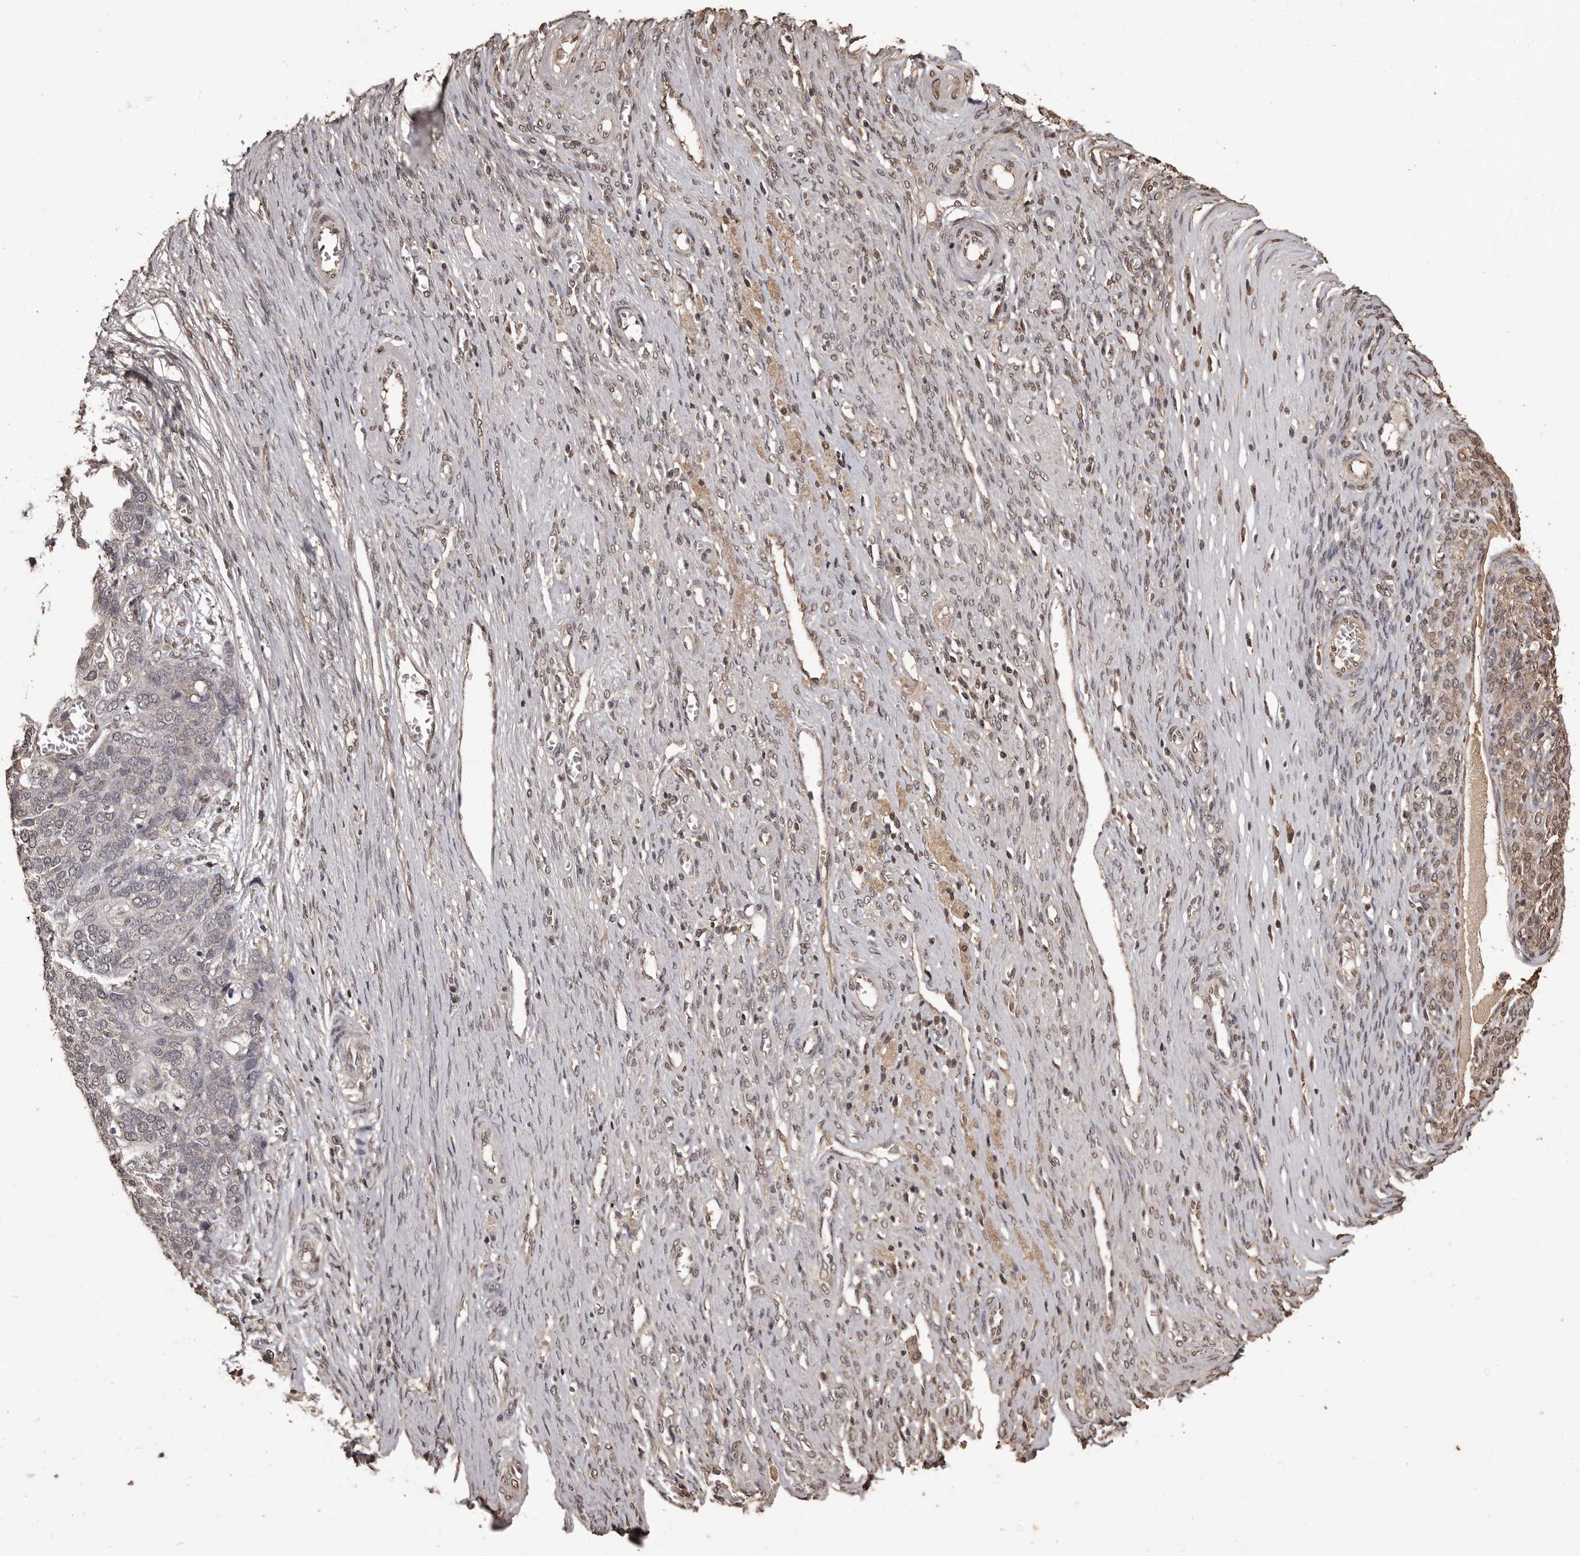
{"staining": {"intensity": "negative", "quantity": "none", "location": "none"}, "tissue": "ovarian cancer", "cell_type": "Tumor cells", "image_type": "cancer", "snomed": [{"axis": "morphology", "description": "Cystadenocarcinoma, serous, NOS"}, {"axis": "topography", "description": "Ovary"}], "caption": "High power microscopy micrograph of an immunohistochemistry photomicrograph of ovarian cancer, revealing no significant expression in tumor cells.", "gene": "NAV1", "patient": {"sex": "female", "age": 44}}